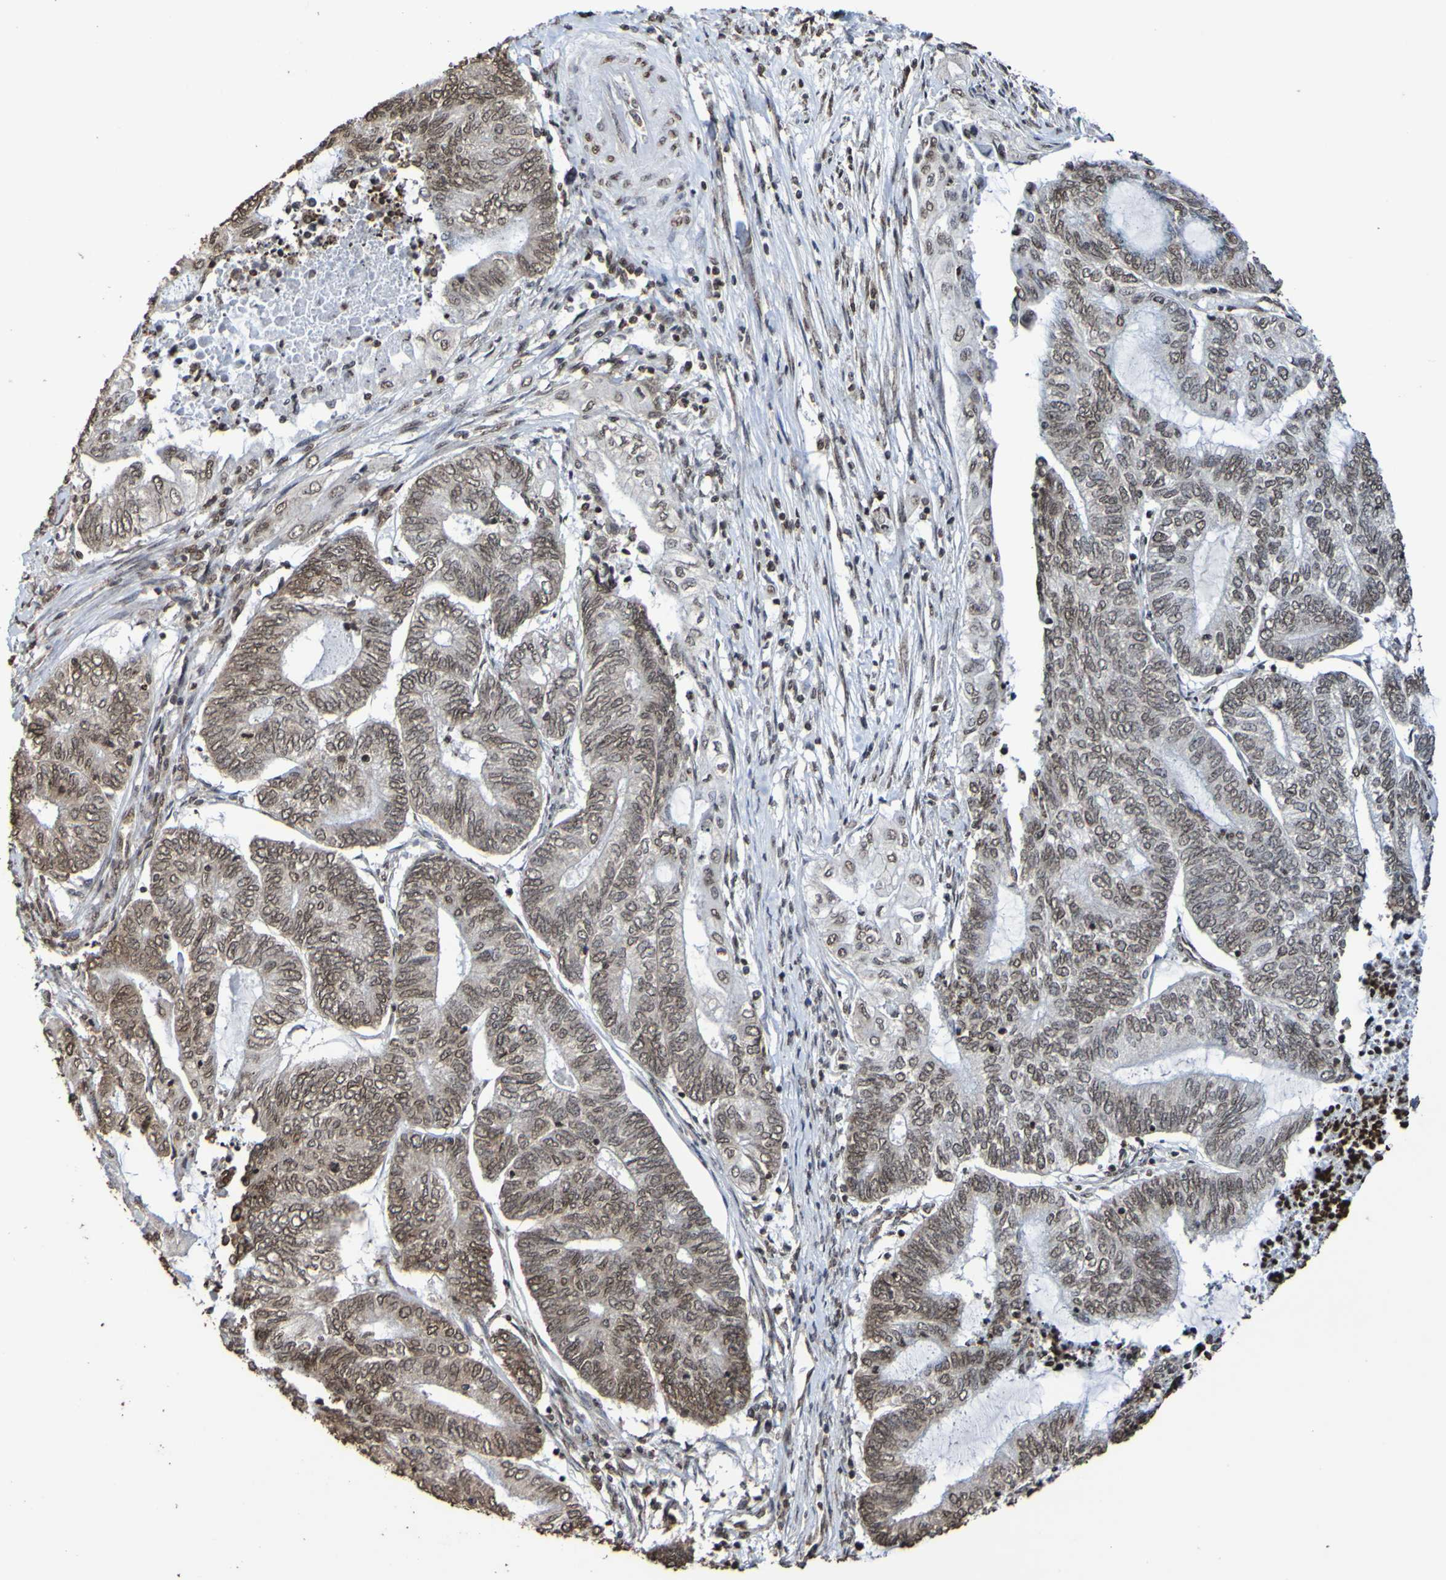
{"staining": {"intensity": "moderate", "quantity": ">75%", "location": "cytoplasmic/membranous,nuclear"}, "tissue": "endometrial cancer", "cell_type": "Tumor cells", "image_type": "cancer", "snomed": [{"axis": "morphology", "description": "Adenocarcinoma, NOS"}, {"axis": "topography", "description": "Uterus"}, {"axis": "topography", "description": "Endometrium"}], "caption": "The photomicrograph shows a brown stain indicating the presence of a protein in the cytoplasmic/membranous and nuclear of tumor cells in endometrial cancer (adenocarcinoma). (DAB (3,3'-diaminobenzidine) IHC, brown staining for protein, blue staining for nuclei).", "gene": "GFI1", "patient": {"sex": "female", "age": 70}}